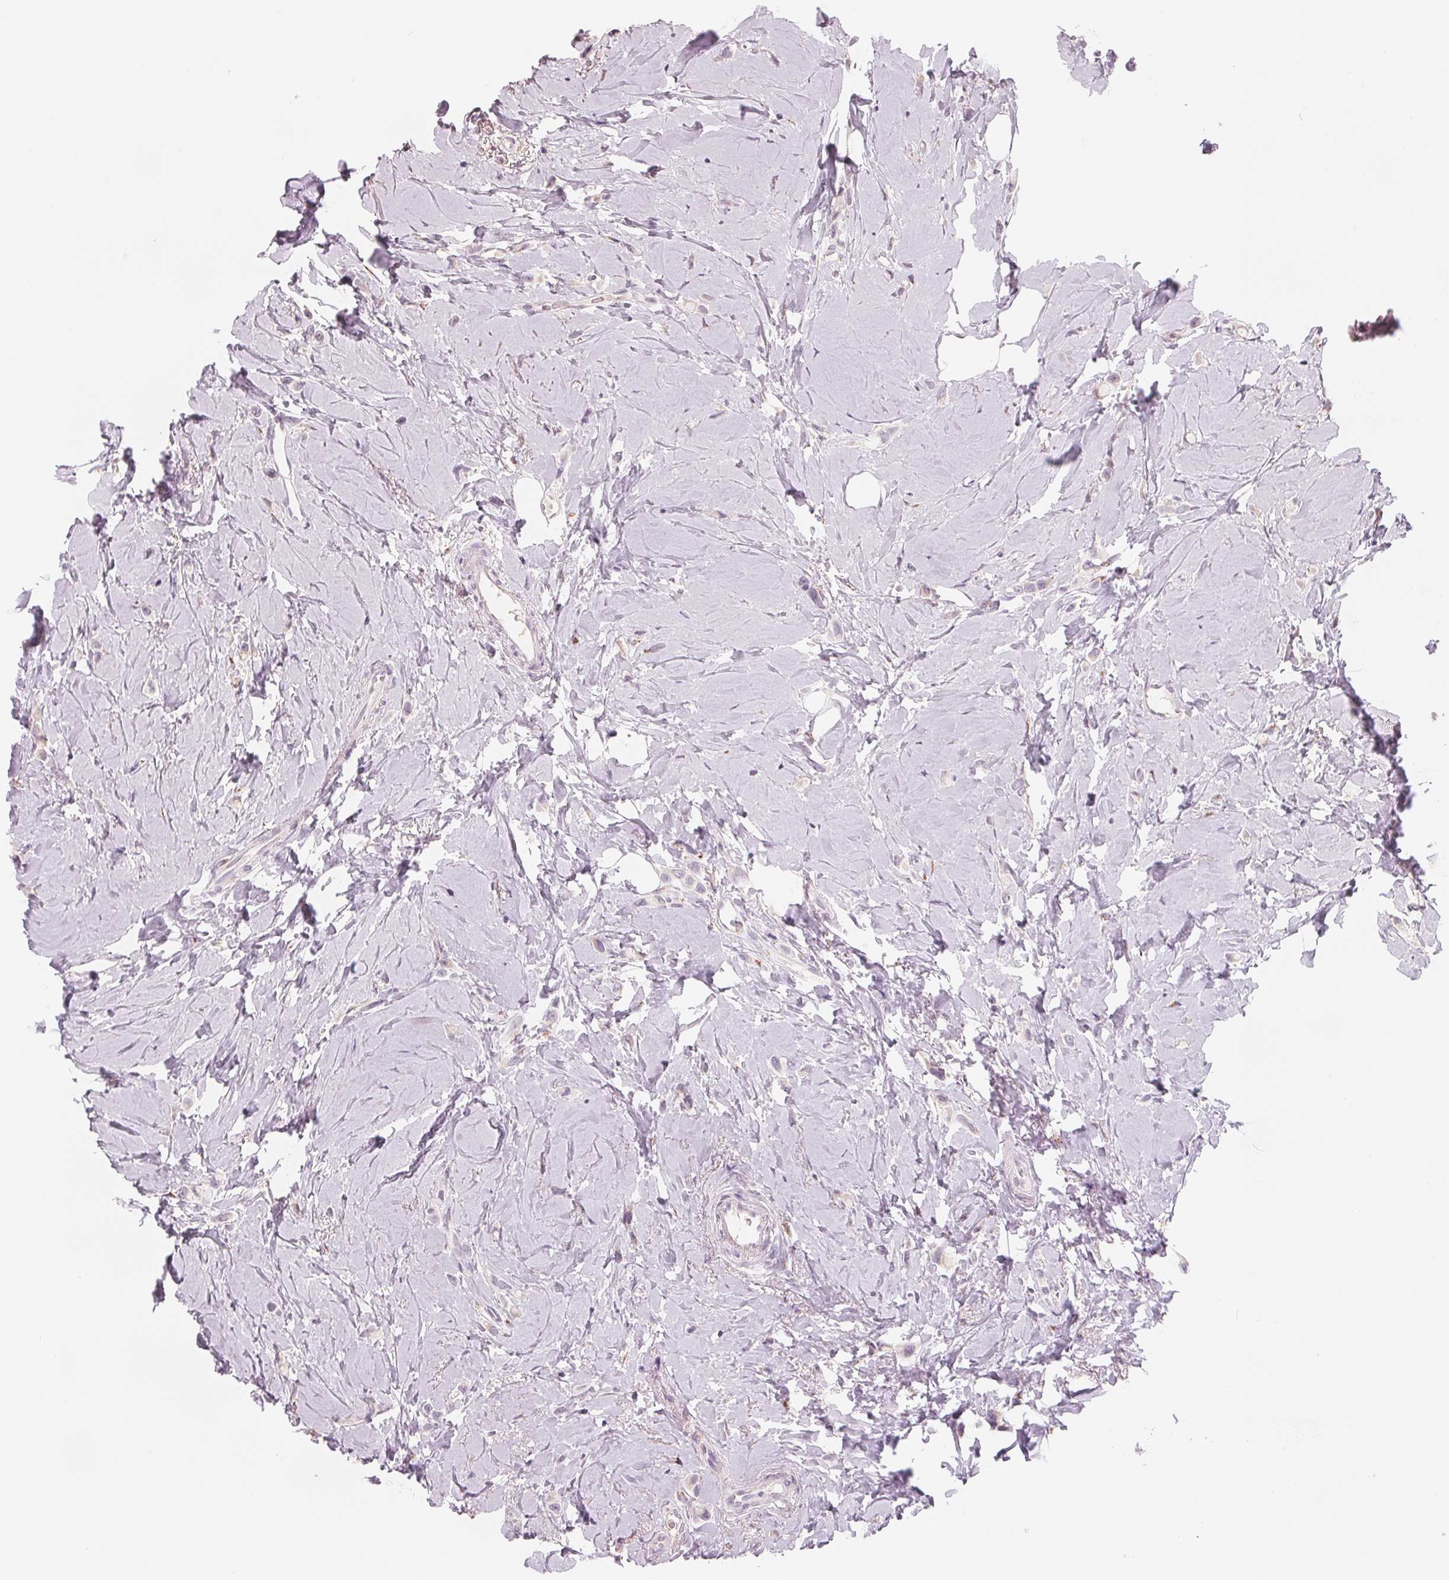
{"staining": {"intensity": "negative", "quantity": "none", "location": "none"}, "tissue": "breast cancer", "cell_type": "Tumor cells", "image_type": "cancer", "snomed": [{"axis": "morphology", "description": "Lobular carcinoma"}, {"axis": "topography", "description": "Breast"}], "caption": "Tumor cells show no significant staining in breast cancer. (DAB (3,3'-diaminobenzidine) IHC with hematoxylin counter stain).", "gene": "IL9R", "patient": {"sex": "female", "age": 66}}